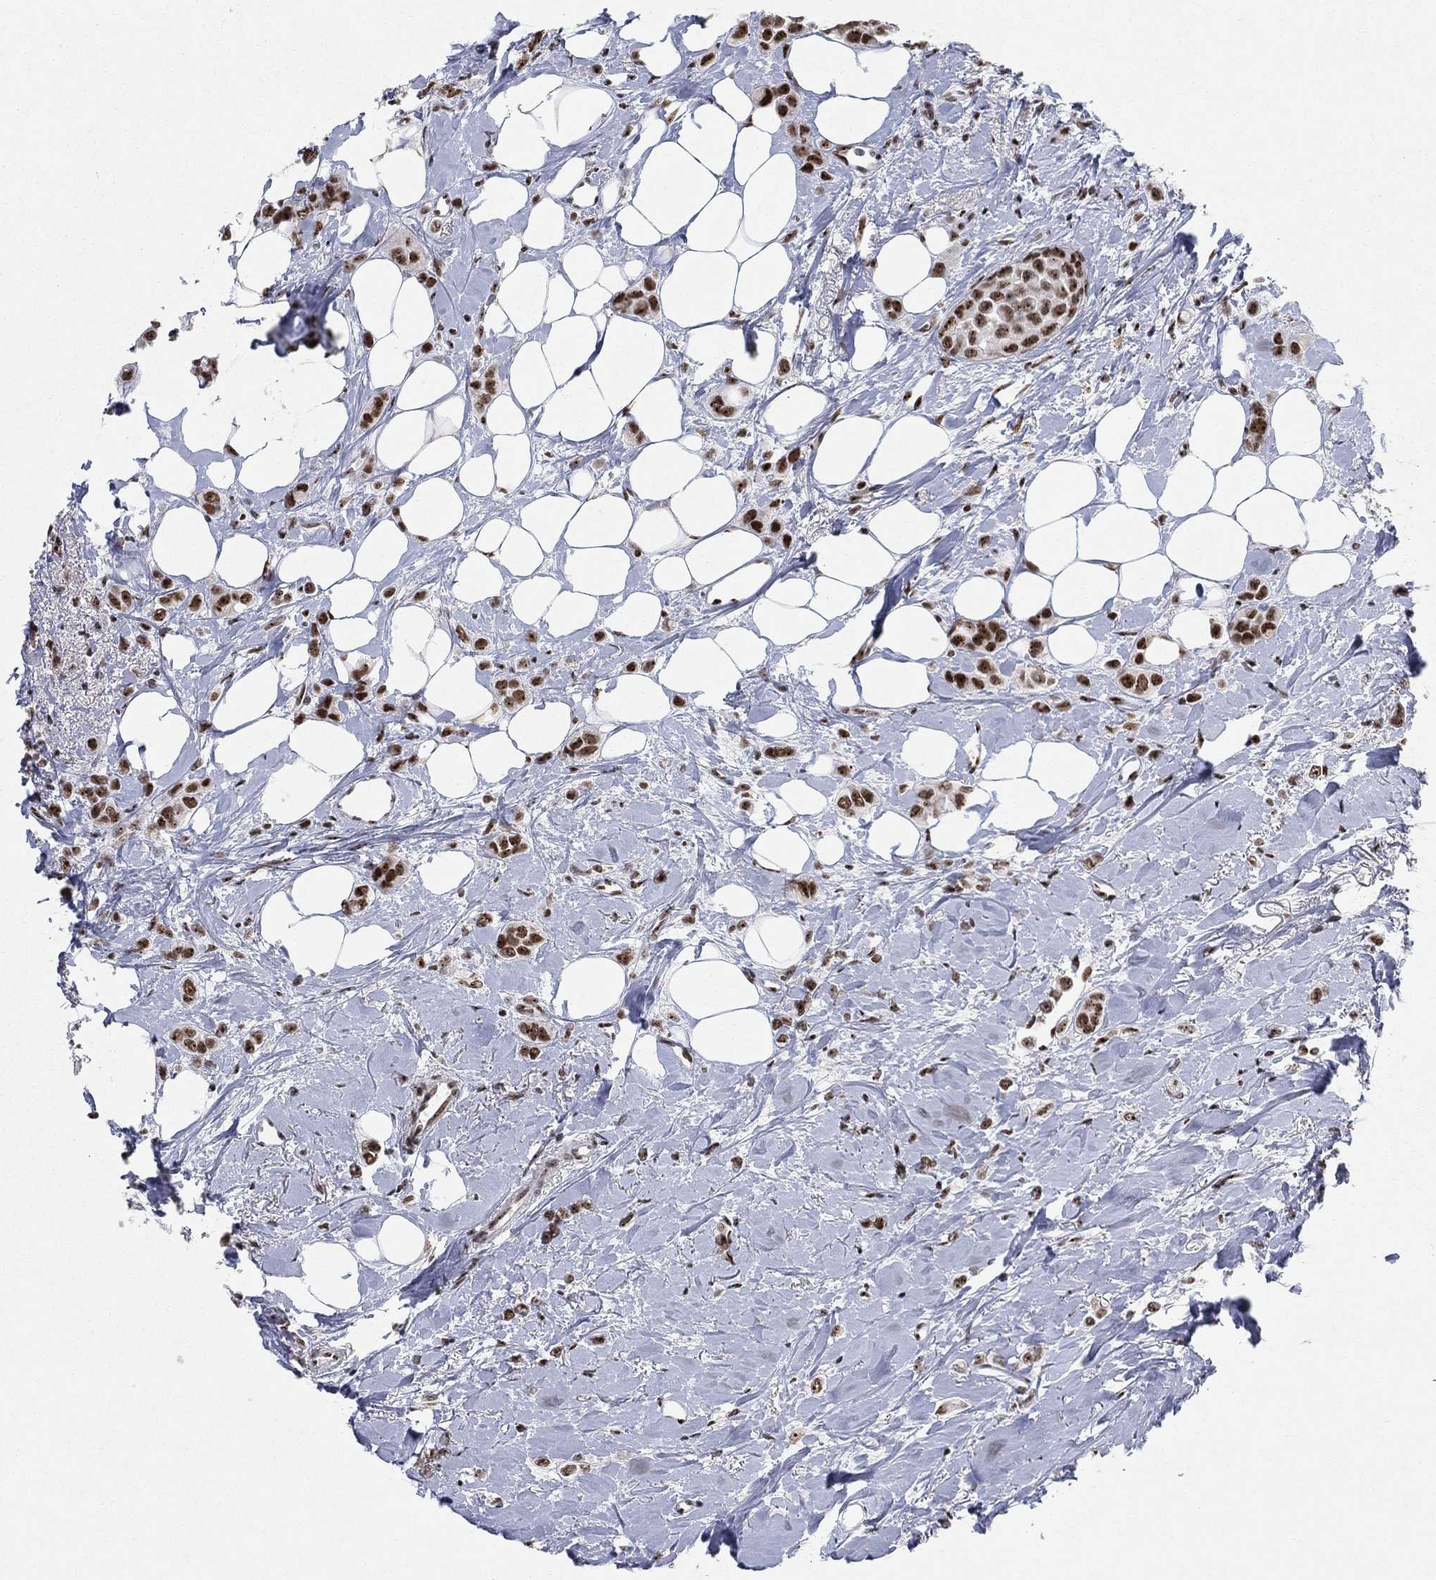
{"staining": {"intensity": "strong", "quantity": ">75%", "location": "nuclear"}, "tissue": "breast cancer", "cell_type": "Tumor cells", "image_type": "cancer", "snomed": [{"axis": "morphology", "description": "Lobular carcinoma"}, {"axis": "topography", "description": "Breast"}], "caption": "An immunohistochemistry photomicrograph of neoplastic tissue is shown. Protein staining in brown labels strong nuclear positivity in breast cancer (lobular carcinoma) within tumor cells.", "gene": "DDX27", "patient": {"sex": "female", "age": 66}}